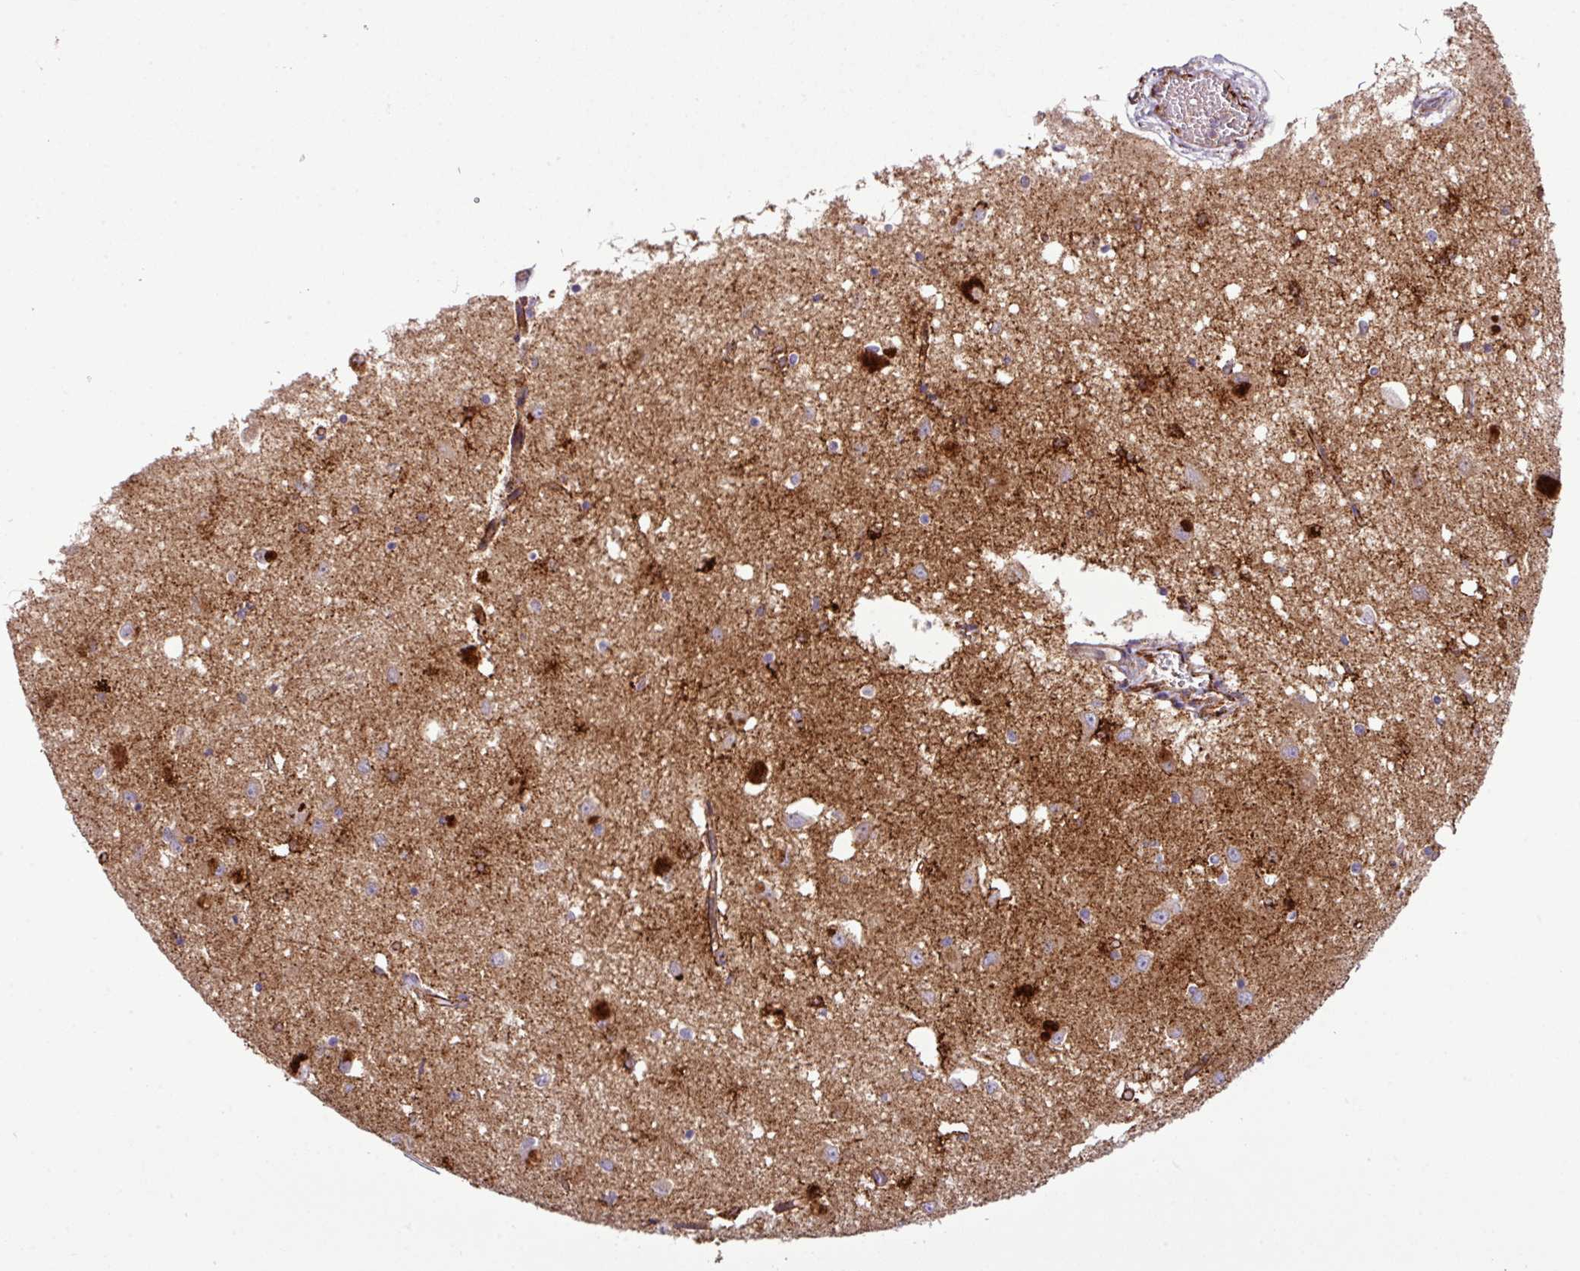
{"staining": {"intensity": "moderate", "quantity": "25%-75%", "location": "cytoplasmic/membranous"}, "tissue": "caudate", "cell_type": "Glial cells", "image_type": "normal", "snomed": [{"axis": "morphology", "description": "Normal tissue, NOS"}, {"axis": "topography", "description": "Lateral ventricle wall"}], "caption": "DAB (3,3'-diaminobenzidine) immunohistochemical staining of normal human caudate exhibits moderate cytoplasmic/membranous protein expression in approximately 25%-75% of glial cells.", "gene": "FAM47E", "patient": {"sex": "male", "age": 70}}